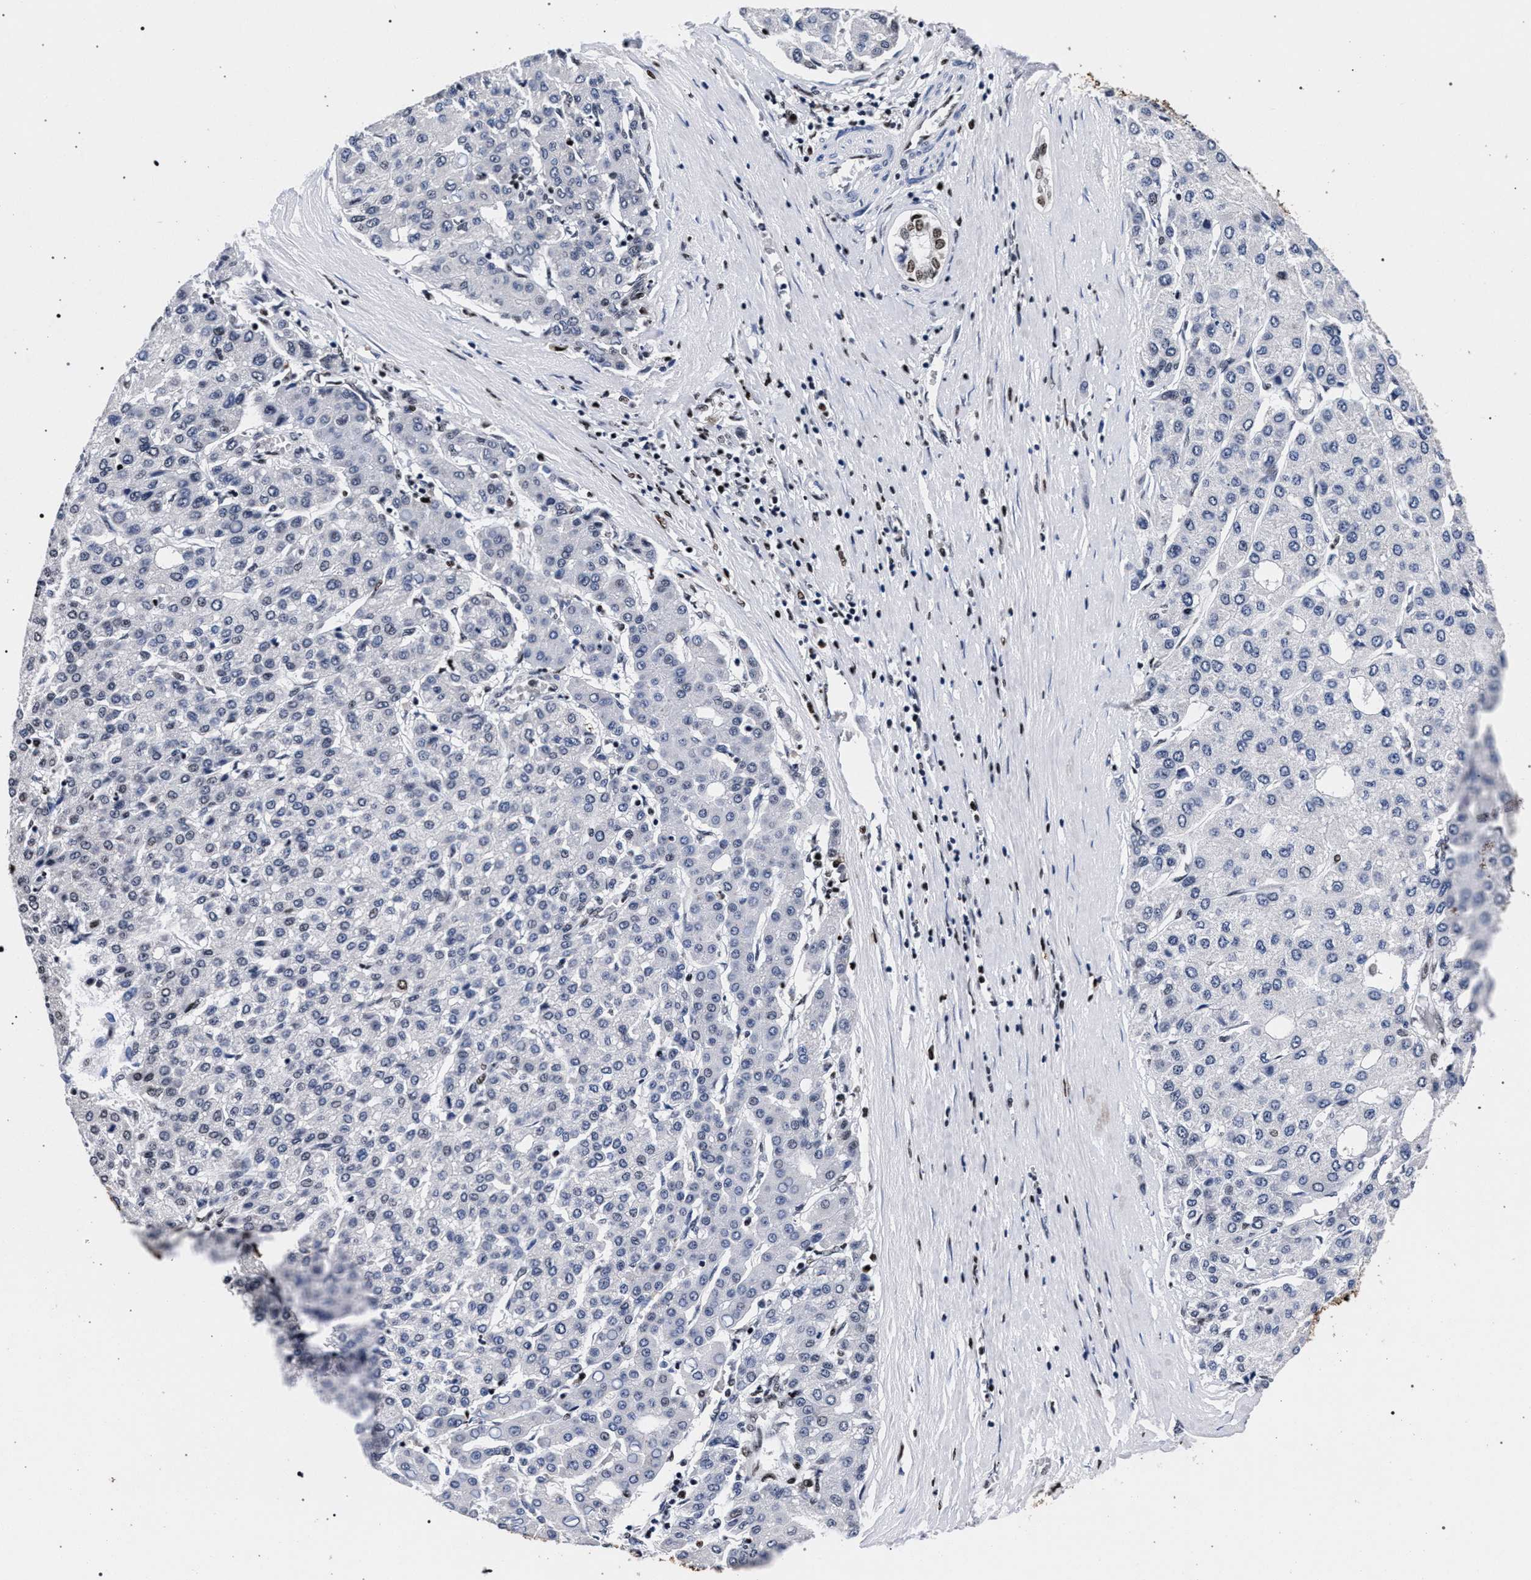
{"staining": {"intensity": "negative", "quantity": "none", "location": "none"}, "tissue": "liver cancer", "cell_type": "Tumor cells", "image_type": "cancer", "snomed": [{"axis": "morphology", "description": "Carcinoma, Hepatocellular, NOS"}, {"axis": "topography", "description": "Liver"}], "caption": "DAB immunohistochemical staining of liver hepatocellular carcinoma exhibits no significant expression in tumor cells. (Immunohistochemistry, brightfield microscopy, high magnification).", "gene": "HNRNPA1", "patient": {"sex": "male", "age": 65}}